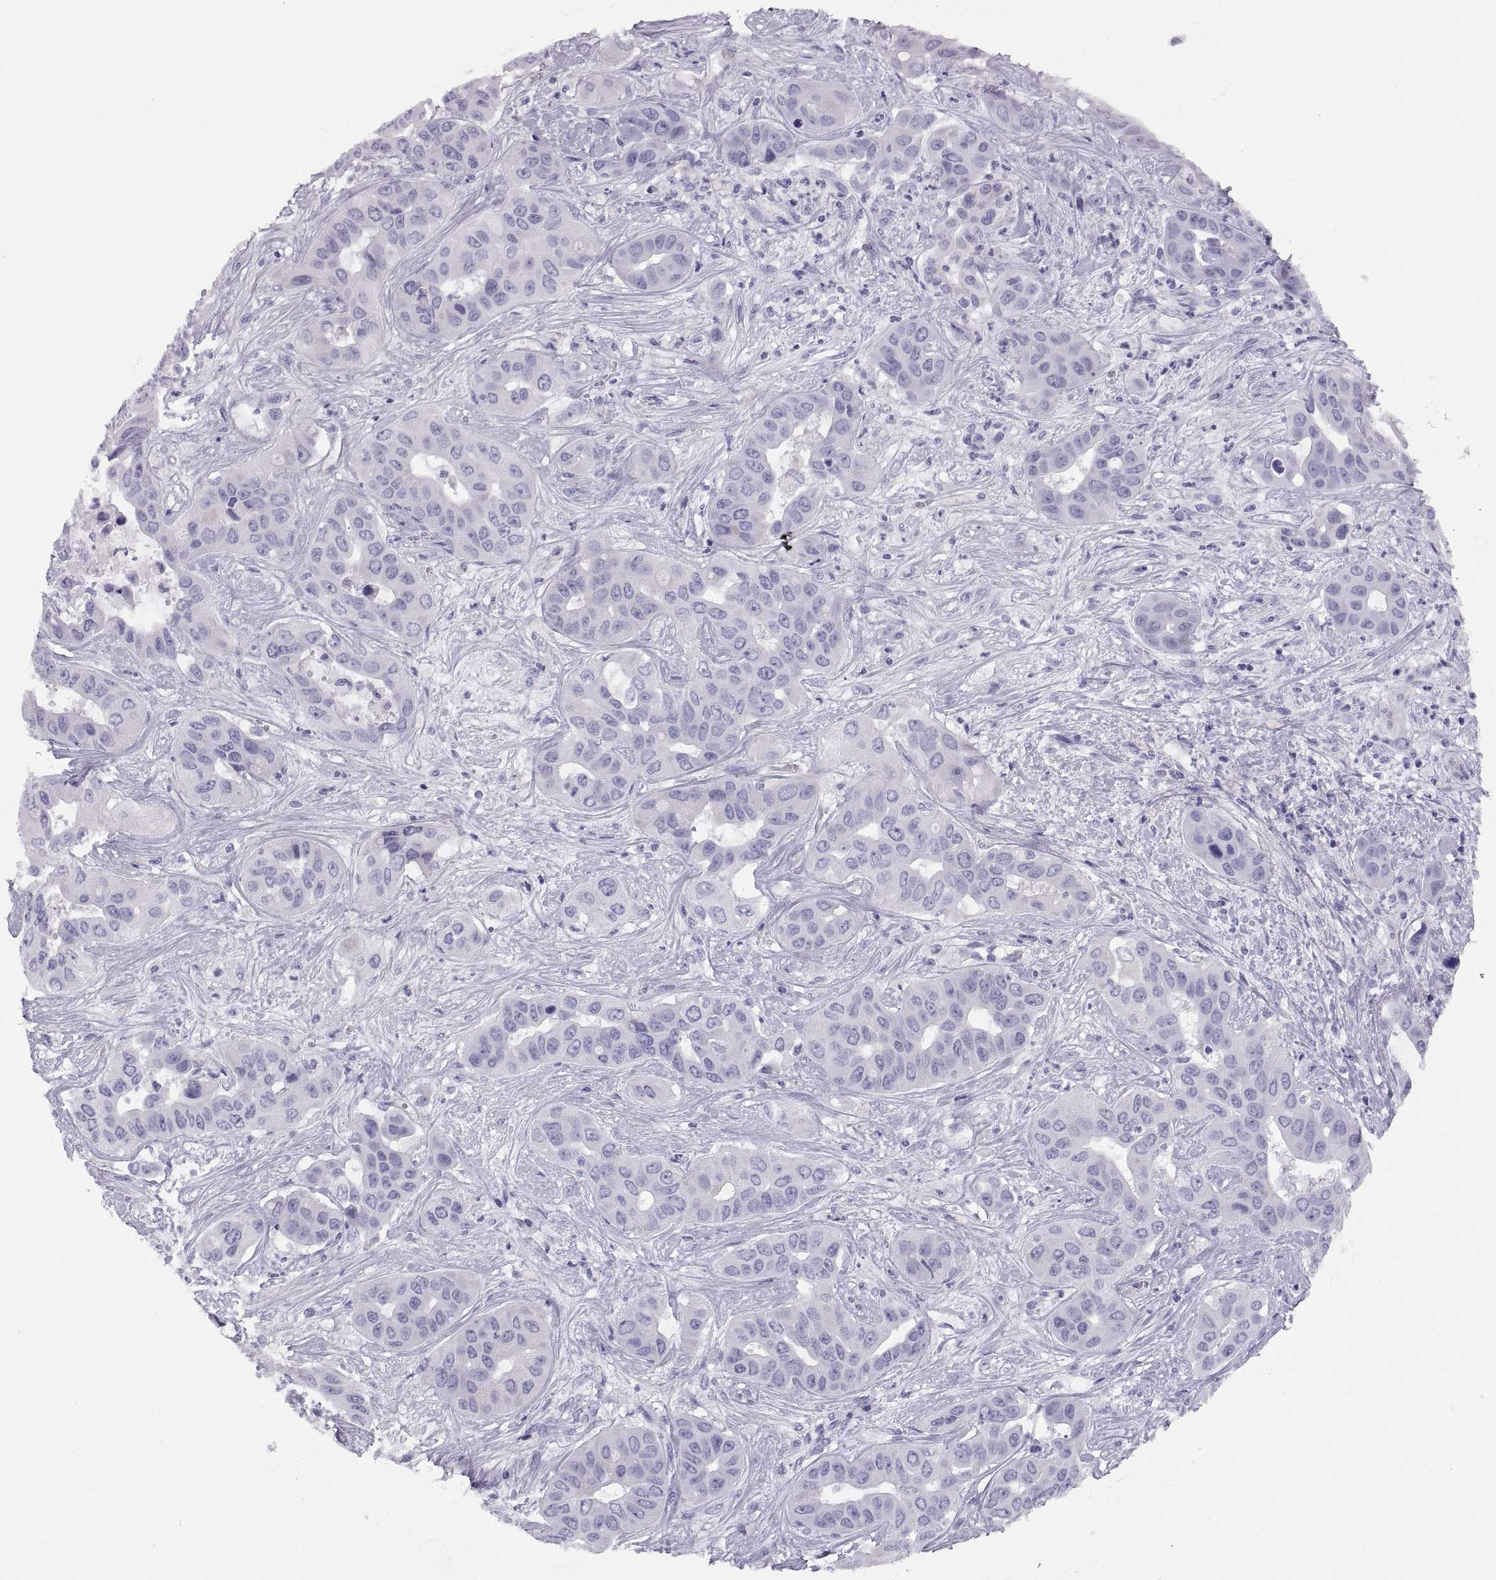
{"staining": {"intensity": "negative", "quantity": "none", "location": "none"}, "tissue": "liver cancer", "cell_type": "Tumor cells", "image_type": "cancer", "snomed": [{"axis": "morphology", "description": "Cholangiocarcinoma"}, {"axis": "topography", "description": "Liver"}], "caption": "IHC of human liver cholangiocarcinoma shows no expression in tumor cells.", "gene": "PAX2", "patient": {"sex": "female", "age": 52}}